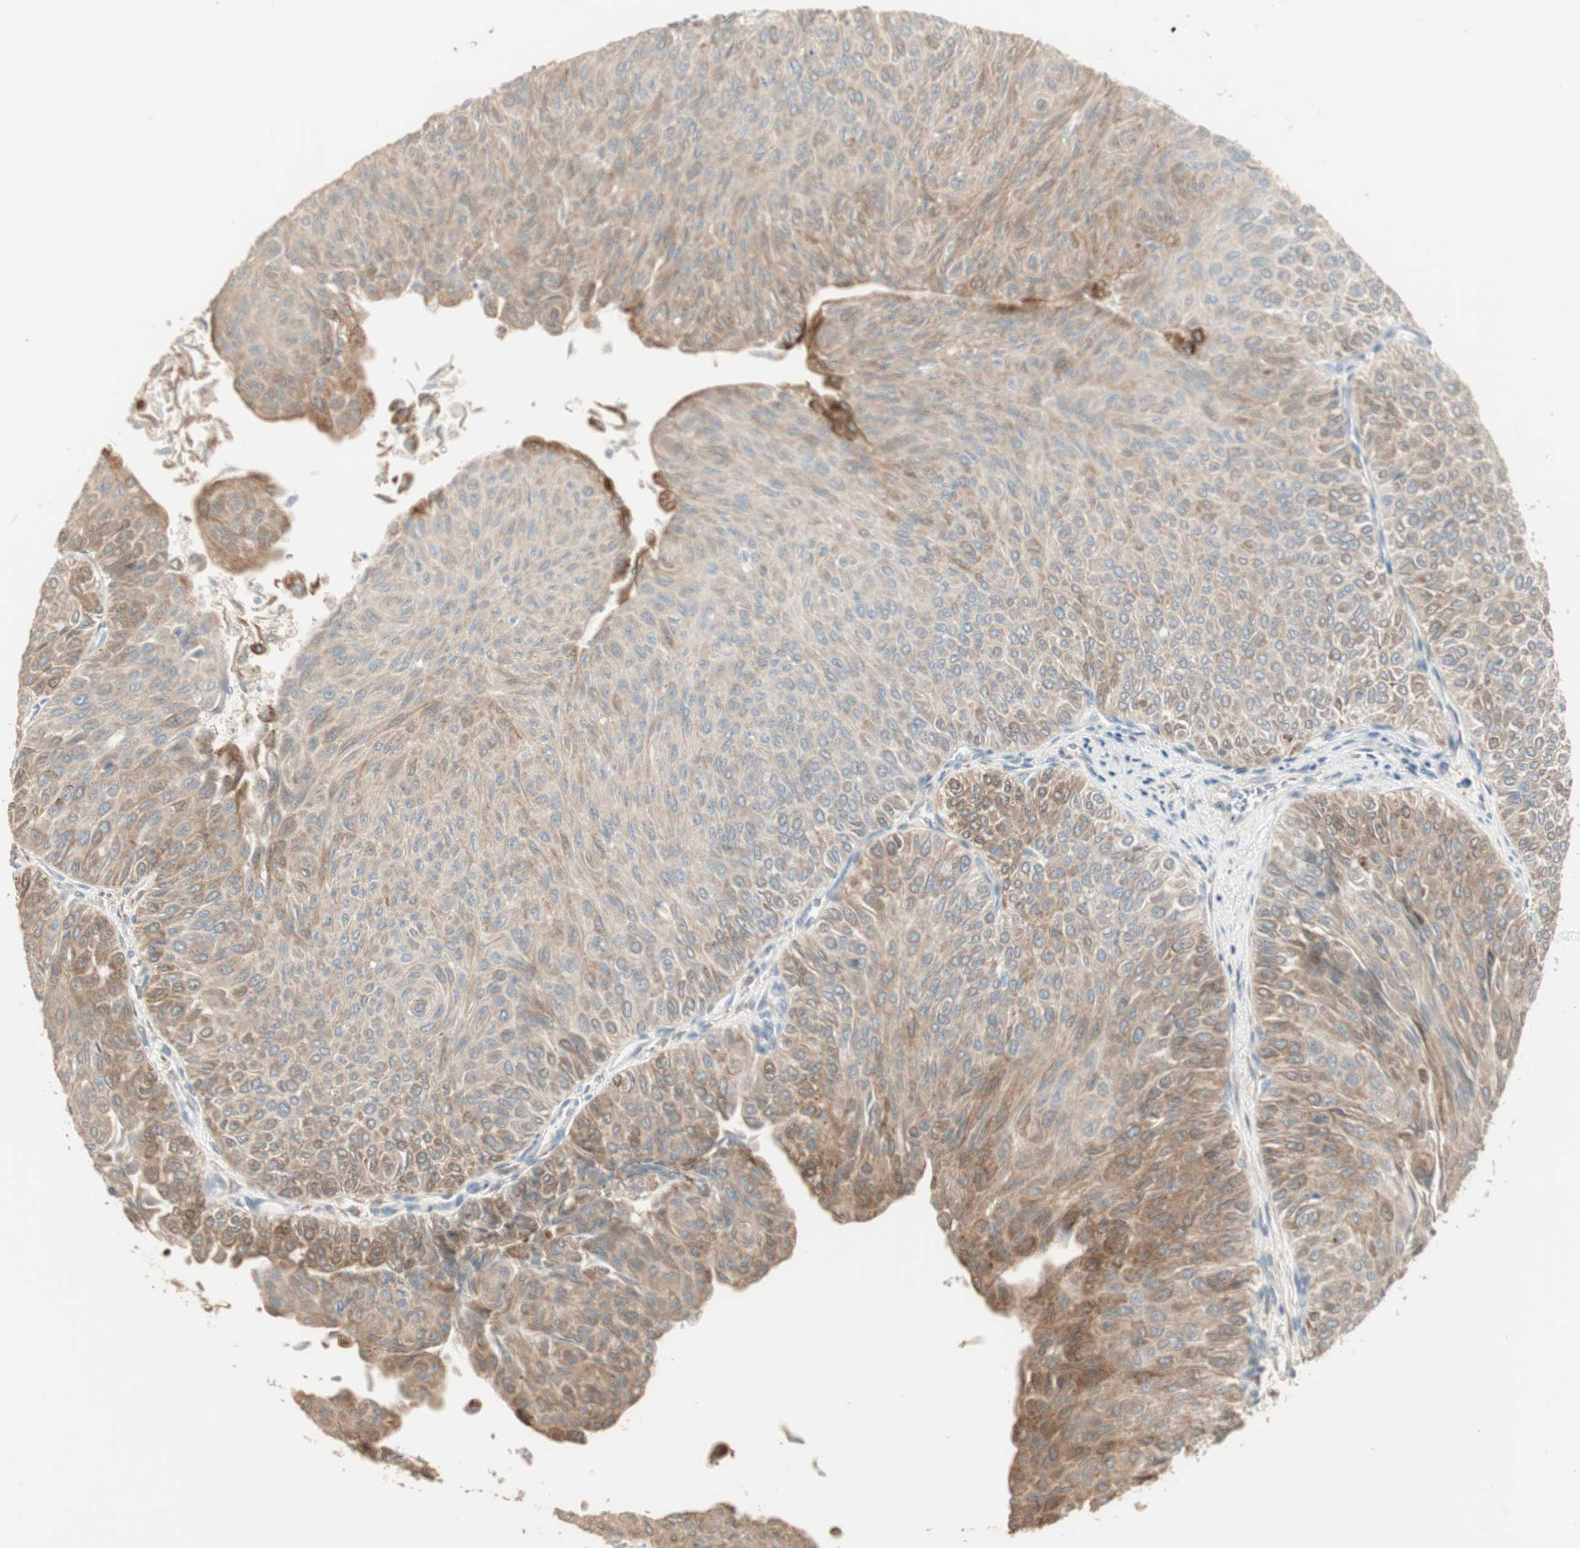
{"staining": {"intensity": "weak", "quantity": ">75%", "location": "cytoplasmic/membranous"}, "tissue": "urothelial cancer", "cell_type": "Tumor cells", "image_type": "cancer", "snomed": [{"axis": "morphology", "description": "Urothelial carcinoma, Low grade"}, {"axis": "topography", "description": "Urinary bladder"}], "caption": "Immunohistochemical staining of low-grade urothelial carcinoma exhibits weak cytoplasmic/membranous protein staining in about >75% of tumor cells. The staining is performed using DAB (3,3'-diaminobenzidine) brown chromogen to label protein expression. The nuclei are counter-stained blue using hematoxylin.", "gene": "TASOR", "patient": {"sex": "male", "age": 78}}